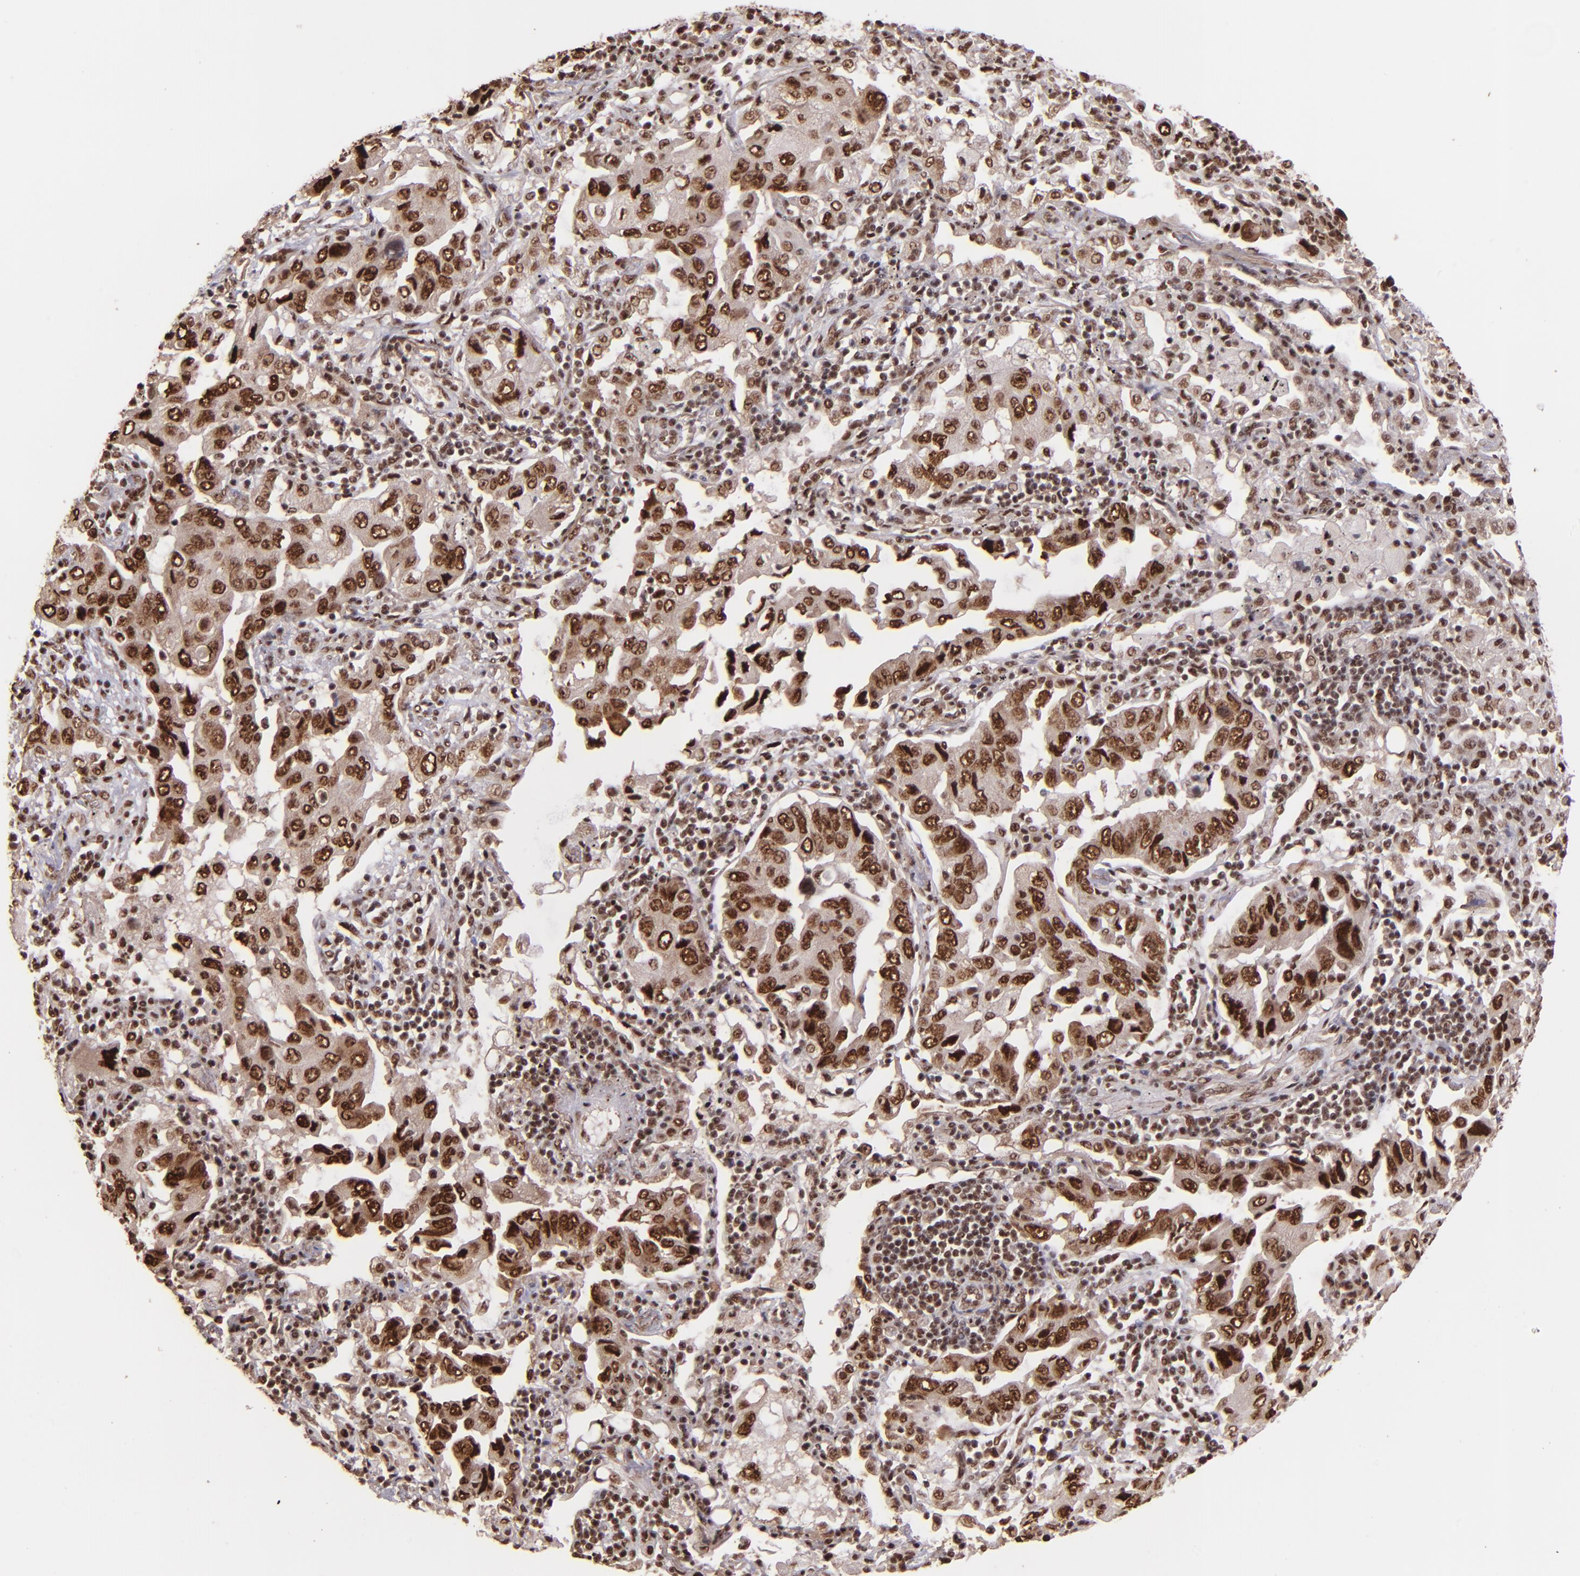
{"staining": {"intensity": "strong", "quantity": ">75%", "location": "cytoplasmic/membranous,nuclear"}, "tissue": "lung cancer", "cell_type": "Tumor cells", "image_type": "cancer", "snomed": [{"axis": "morphology", "description": "Adenocarcinoma, NOS"}, {"axis": "topography", "description": "Lung"}], "caption": "The photomicrograph displays staining of lung cancer, revealing strong cytoplasmic/membranous and nuclear protein positivity (brown color) within tumor cells.", "gene": "PQBP1", "patient": {"sex": "female", "age": 65}}